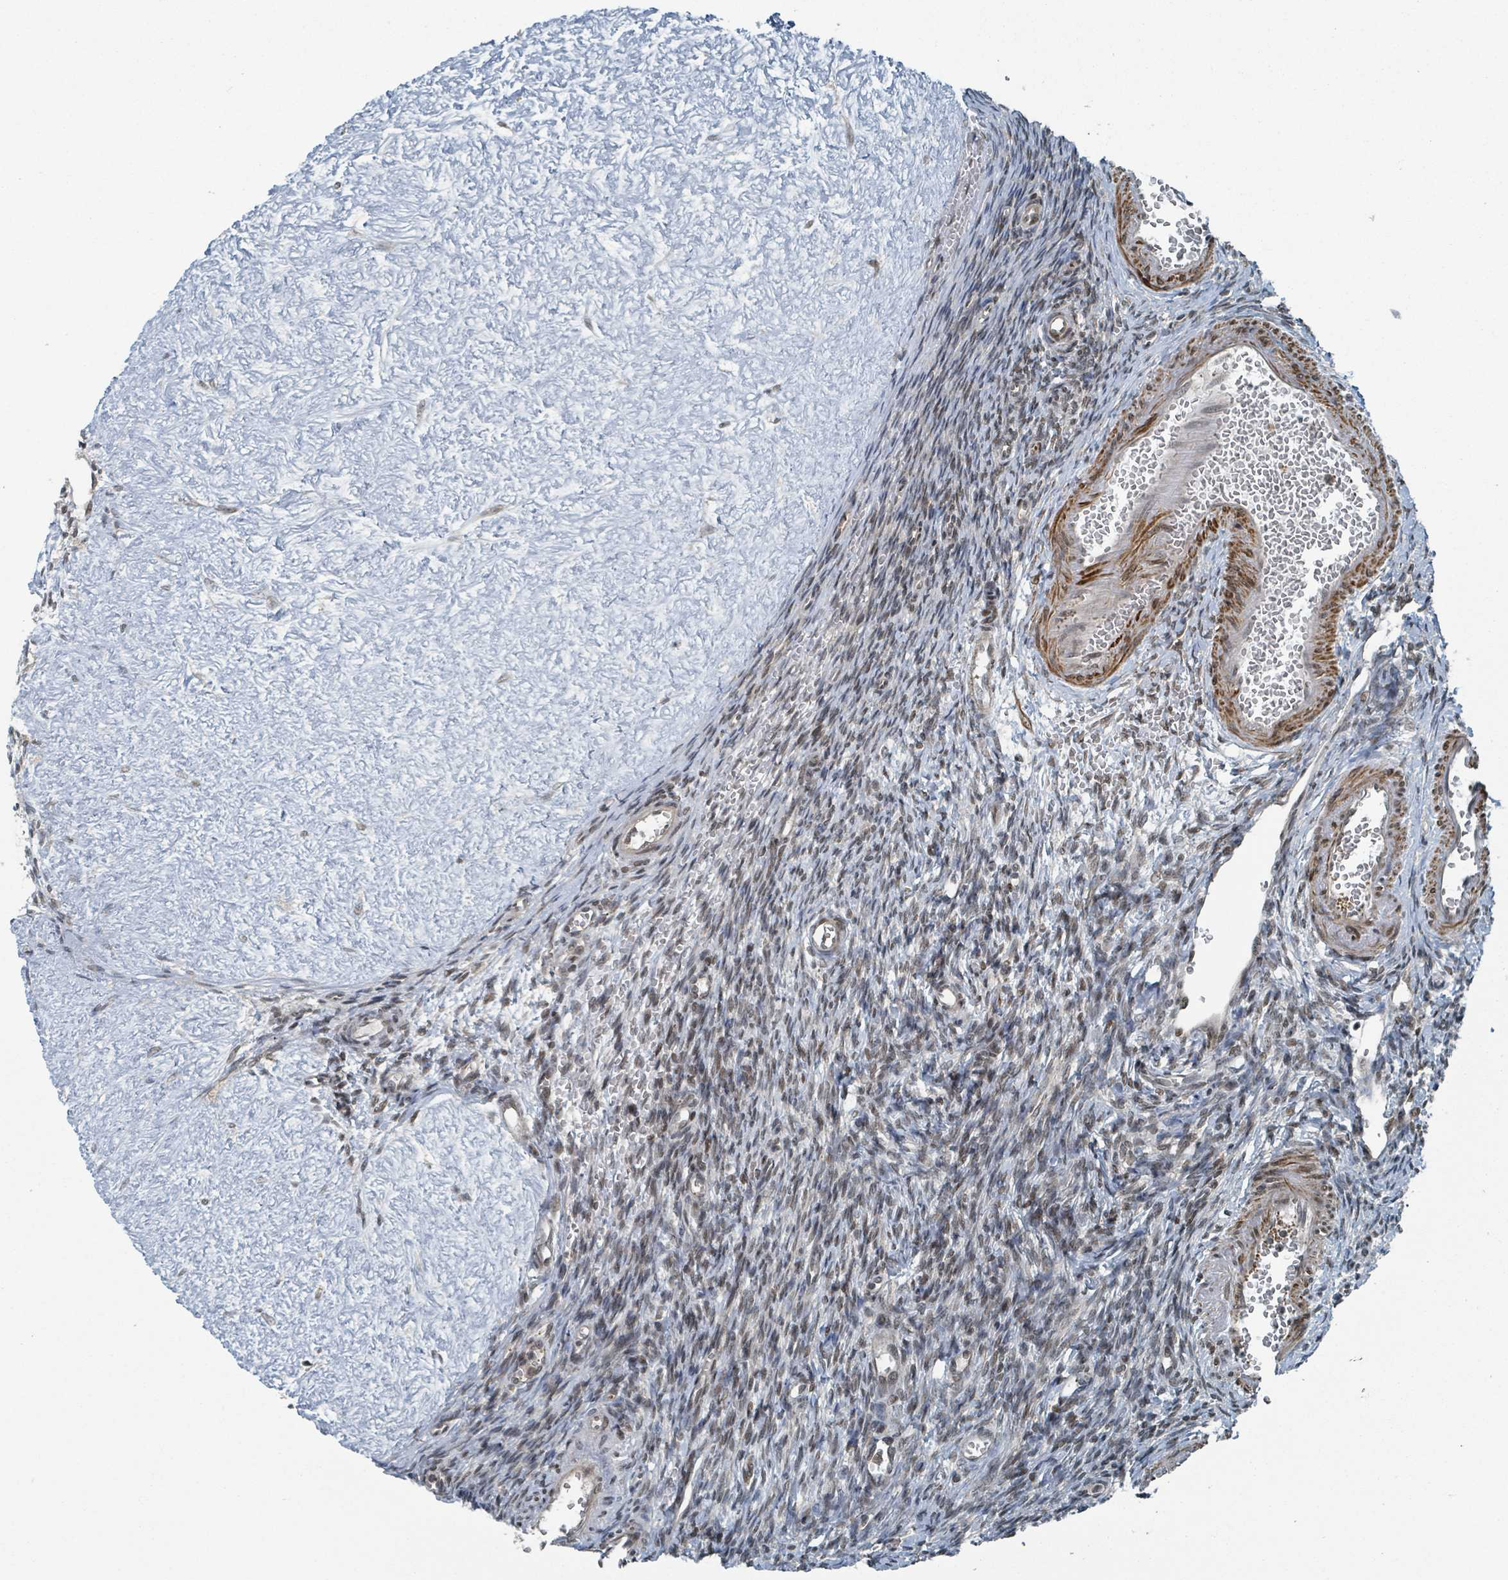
{"staining": {"intensity": "weak", "quantity": "25%-75%", "location": "nuclear"}, "tissue": "ovary", "cell_type": "Ovarian stroma cells", "image_type": "normal", "snomed": [{"axis": "morphology", "description": "Normal tissue, NOS"}, {"axis": "topography", "description": "Ovary"}], "caption": "Ovary stained for a protein (brown) displays weak nuclear positive expression in approximately 25%-75% of ovarian stroma cells.", "gene": "PHIP", "patient": {"sex": "female", "age": 39}}